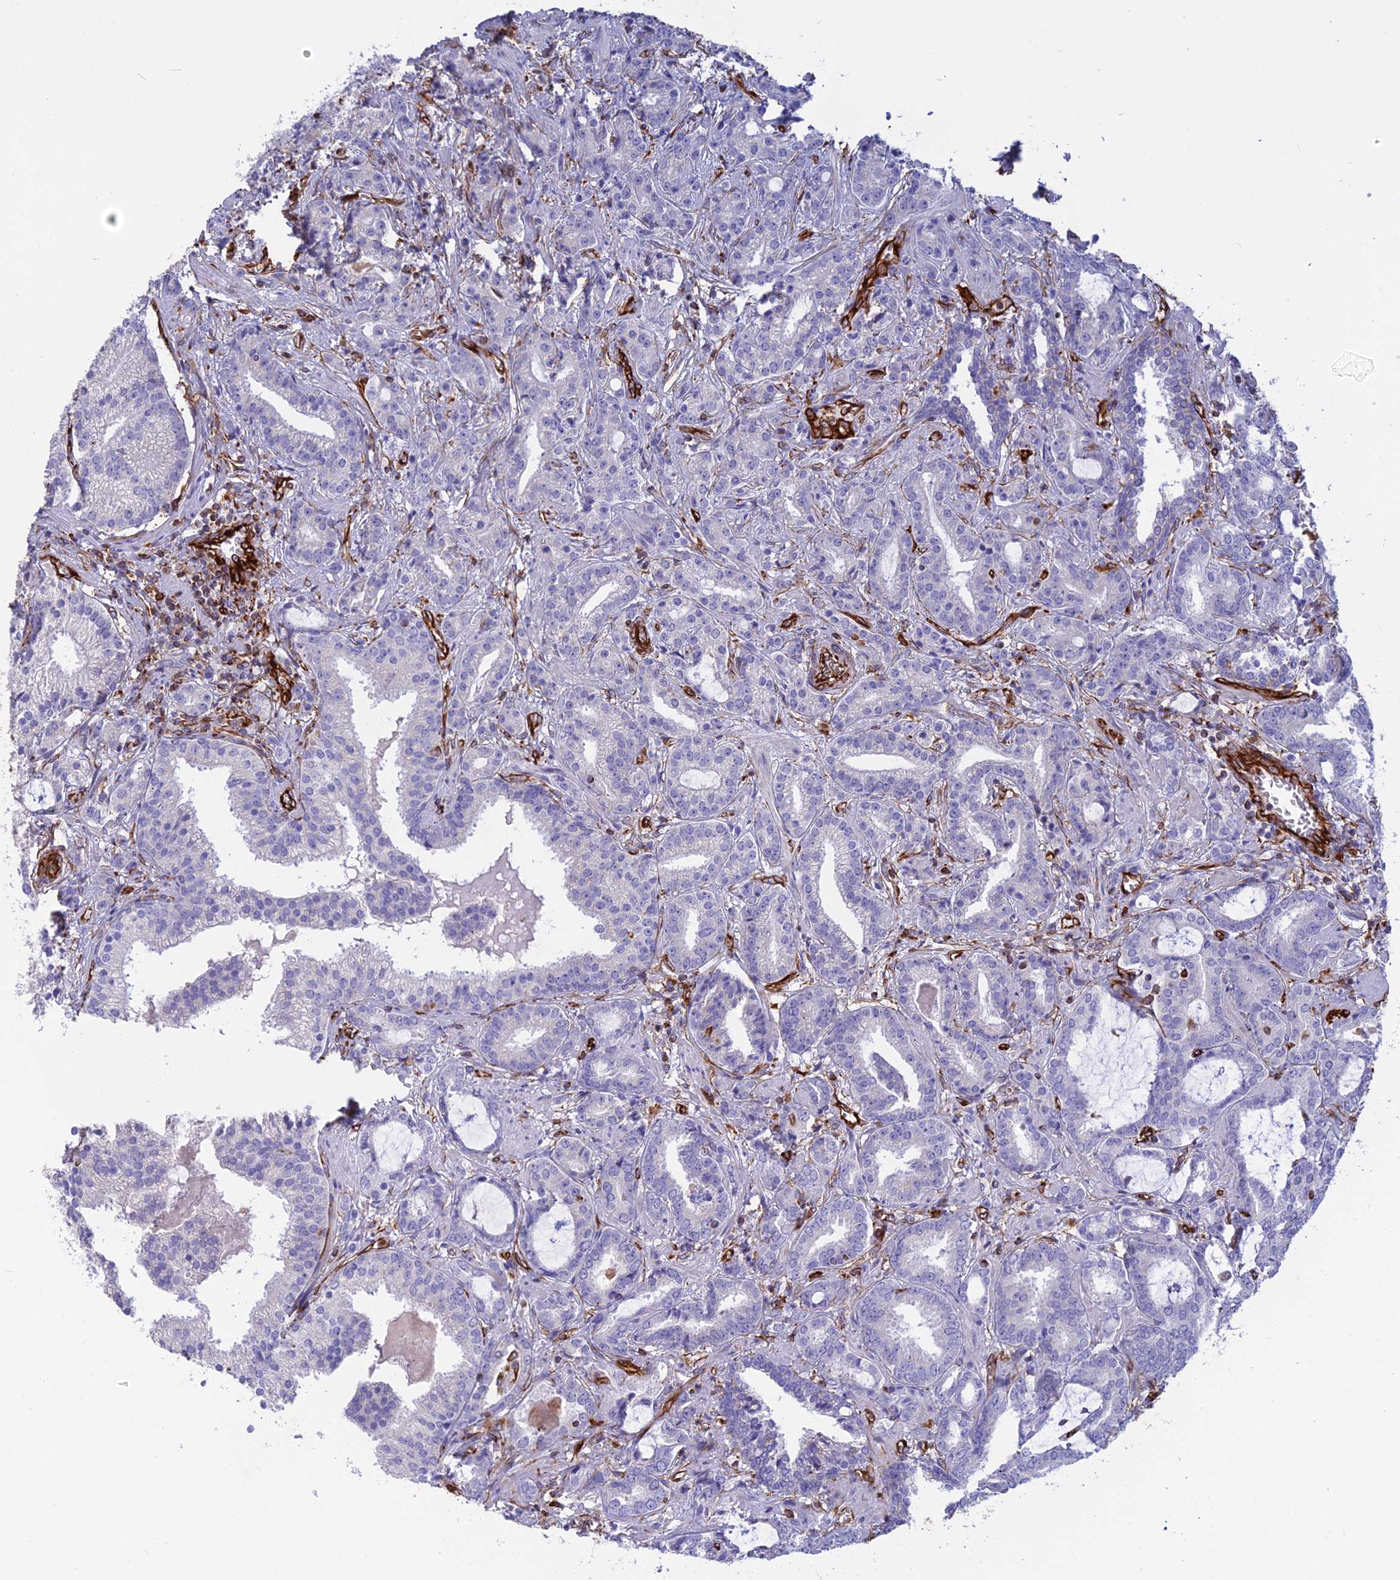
{"staining": {"intensity": "negative", "quantity": "none", "location": "none"}, "tissue": "prostate cancer", "cell_type": "Tumor cells", "image_type": "cancer", "snomed": [{"axis": "morphology", "description": "Adenocarcinoma, High grade"}, {"axis": "topography", "description": "Prostate and seminal vesicle, NOS"}], "caption": "High power microscopy photomicrograph of an IHC image of prostate high-grade adenocarcinoma, revealing no significant positivity in tumor cells.", "gene": "FBXL20", "patient": {"sex": "male", "age": 67}}